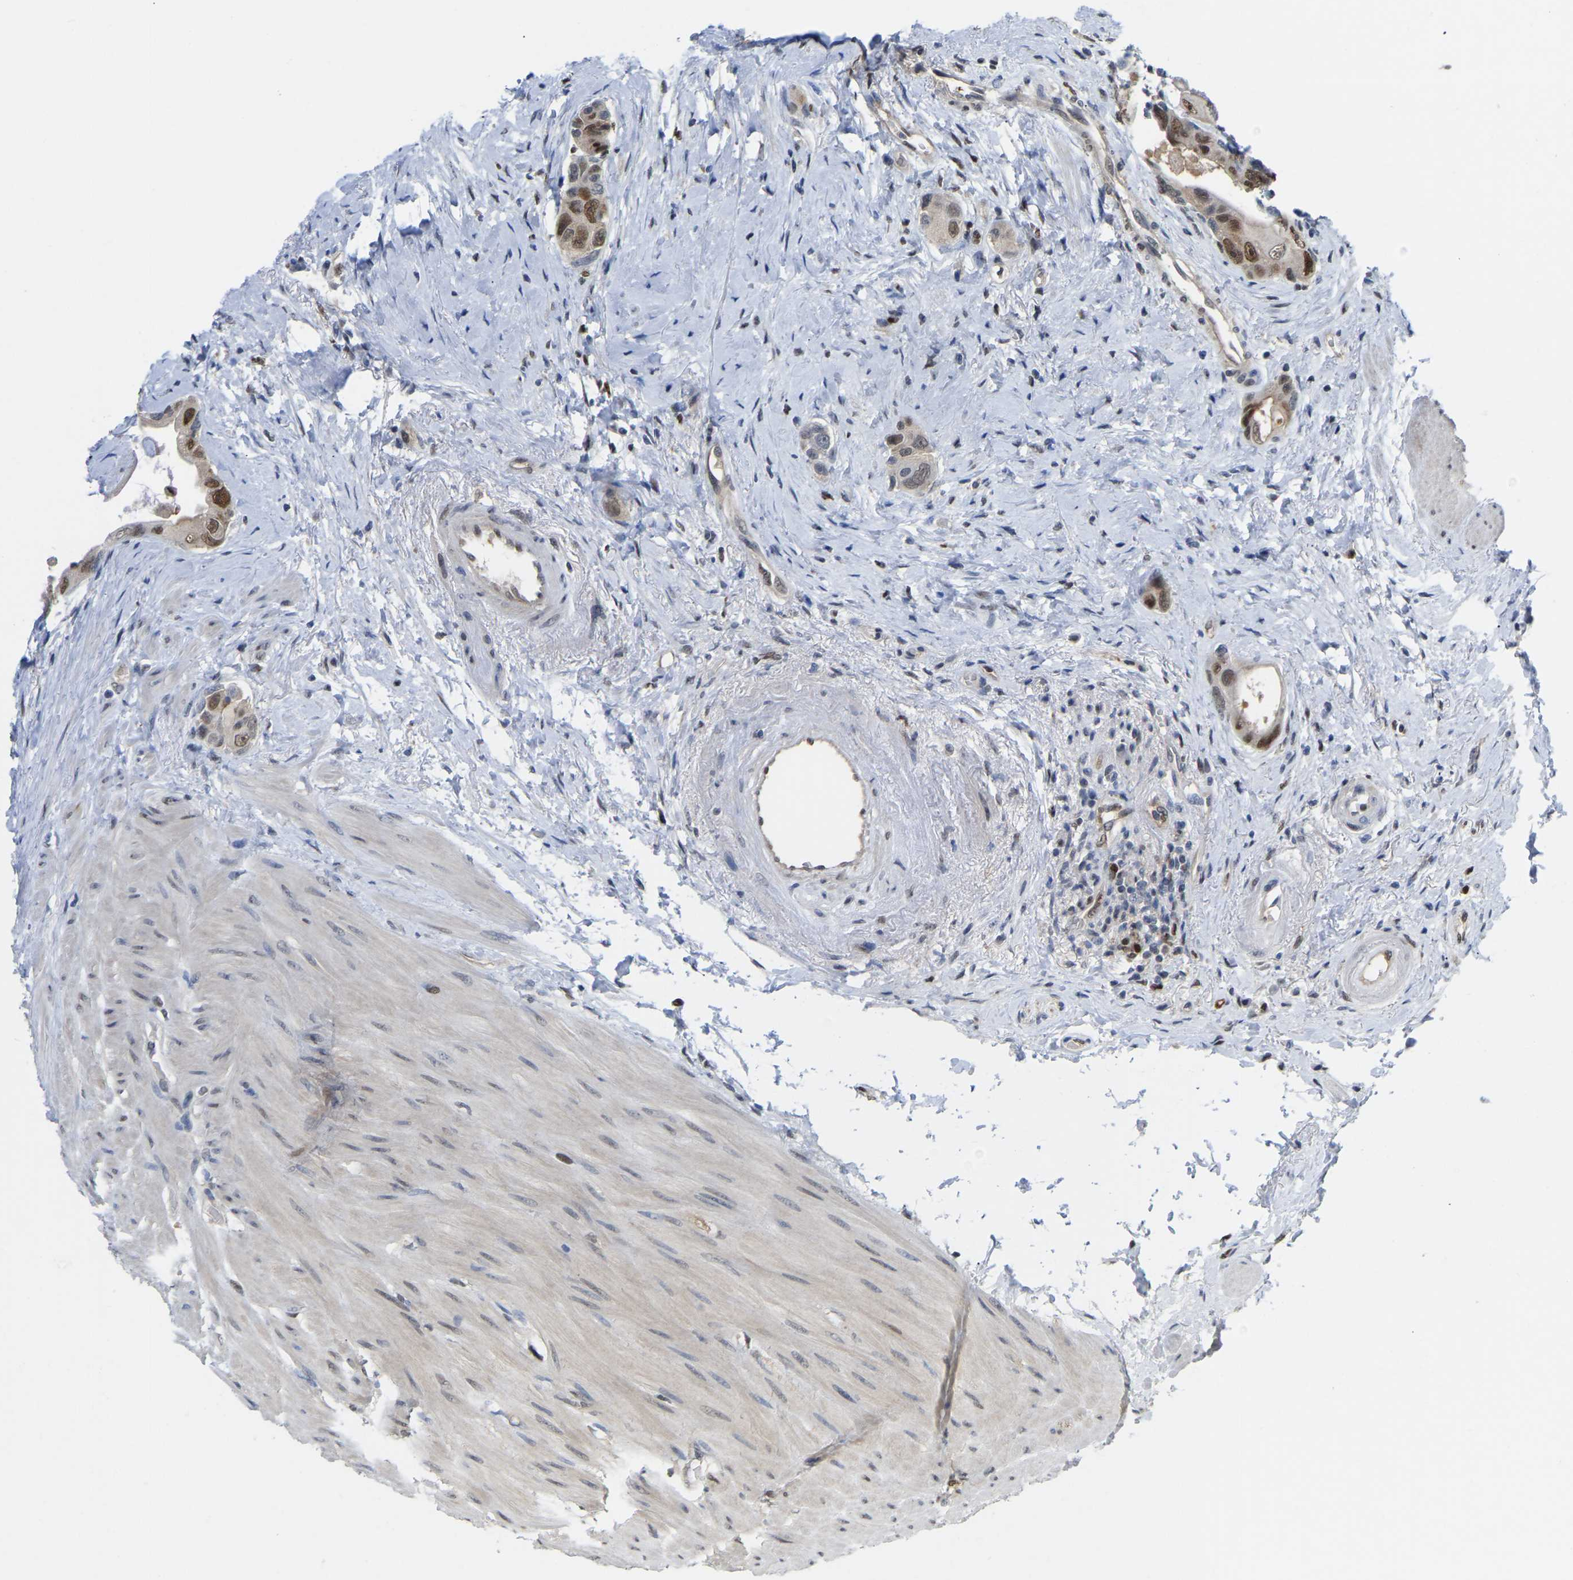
{"staining": {"intensity": "moderate", "quantity": ">75%", "location": "nuclear"}, "tissue": "colorectal cancer", "cell_type": "Tumor cells", "image_type": "cancer", "snomed": [{"axis": "morphology", "description": "Adenocarcinoma, NOS"}, {"axis": "topography", "description": "Rectum"}], "caption": "Colorectal cancer stained with a protein marker exhibits moderate staining in tumor cells.", "gene": "KLRG2", "patient": {"sex": "male", "age": 51}}